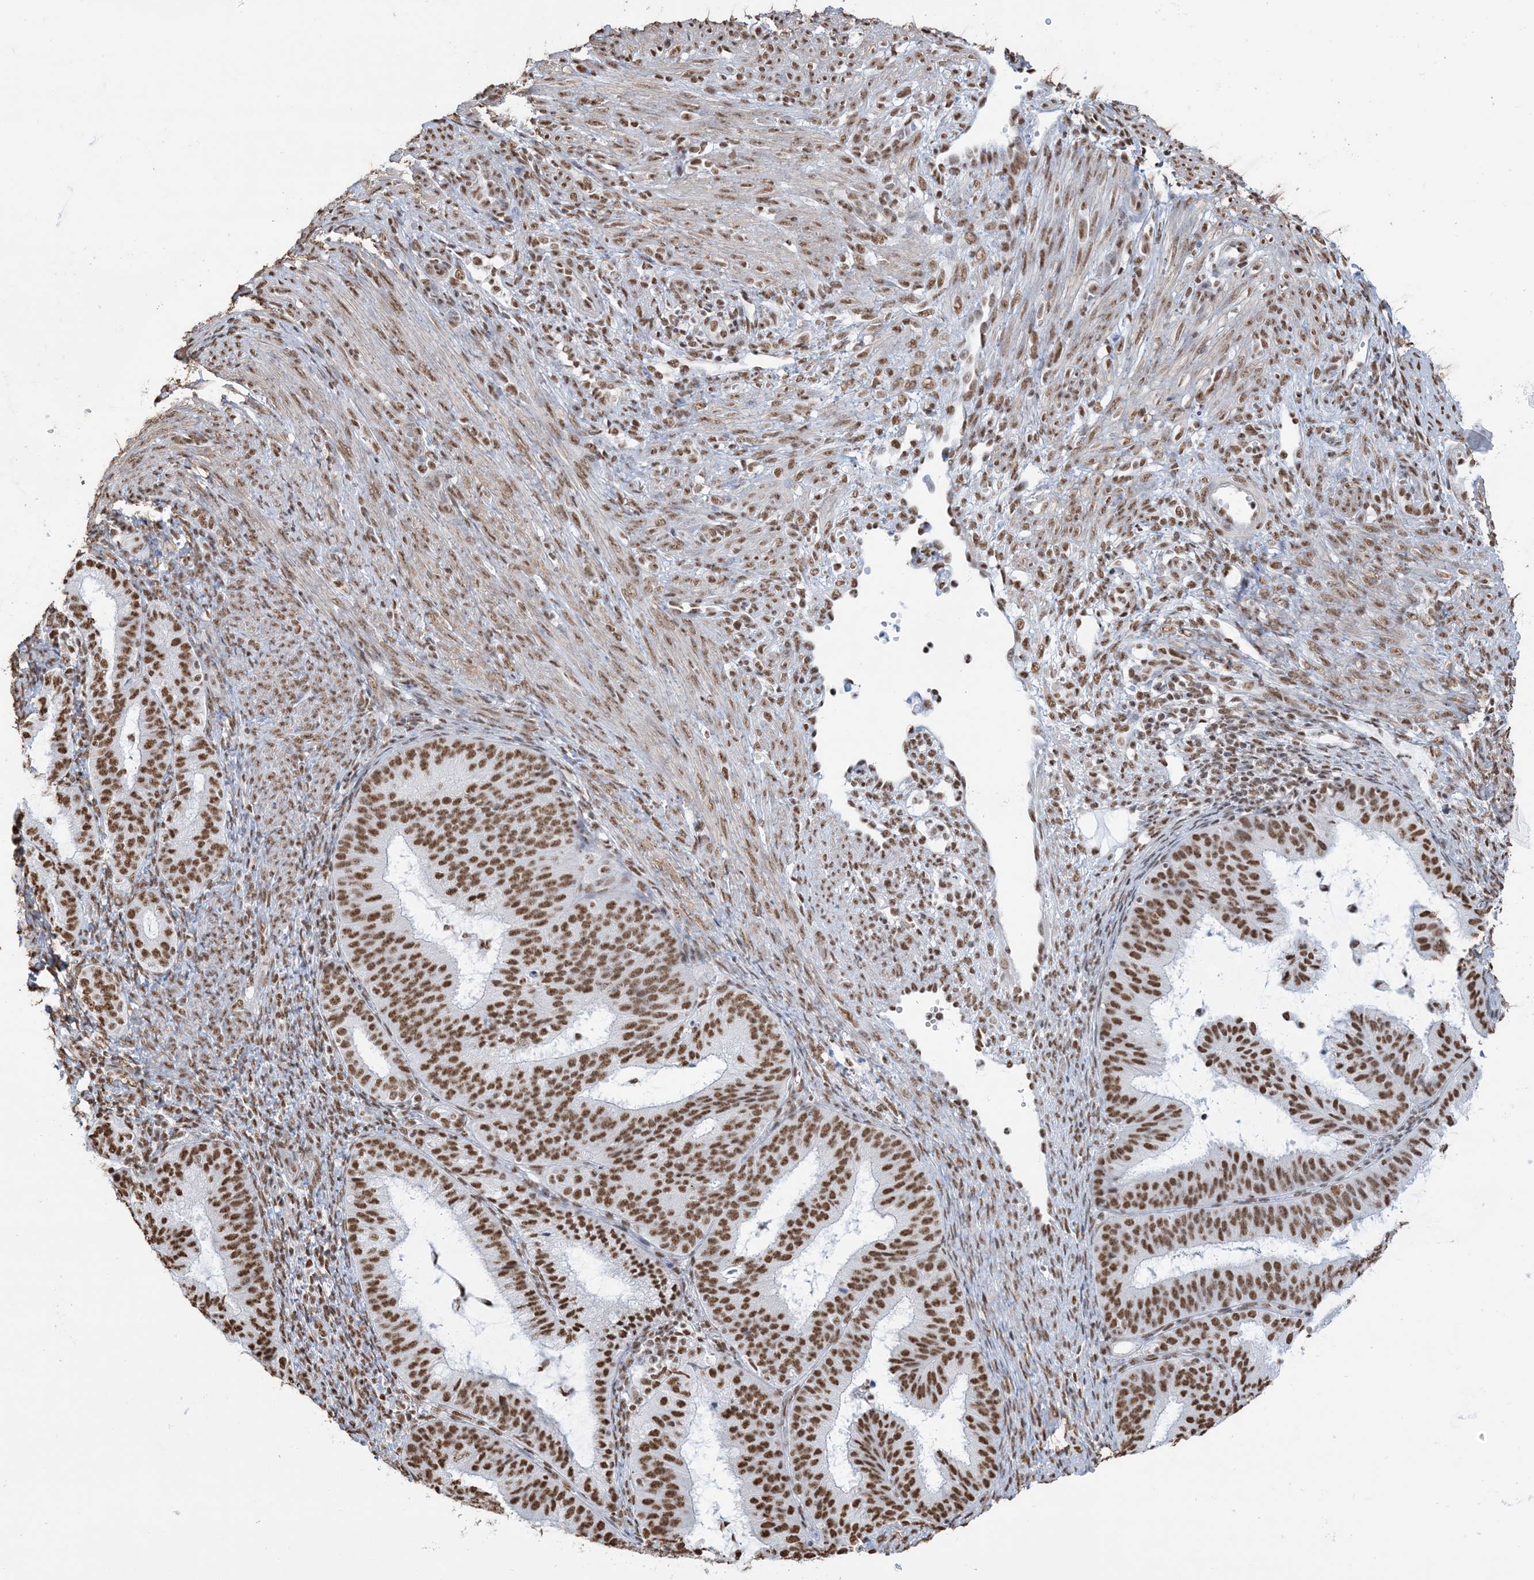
{"staining": {"intensity": "strong", "quantity": ">75%", "location": "nuclear"}, "tissue": "endometrial cancer", "cell_type": "Tumor cells", "image_type": "cancer", "snomed": [{"axis": "morphology", "description": "Adenocarcinoma, NOS"}, {"axis": "topography", "description": "Endometrium"}], "caption": "High-power microscopy captured an IHC histopathology image of endometrial adenocarcinoma, revealing strong nuclear positivity in about >75% of tumor cells.", "gene": "ZNF792", "patient": {"sex": "female", "age": 51}}